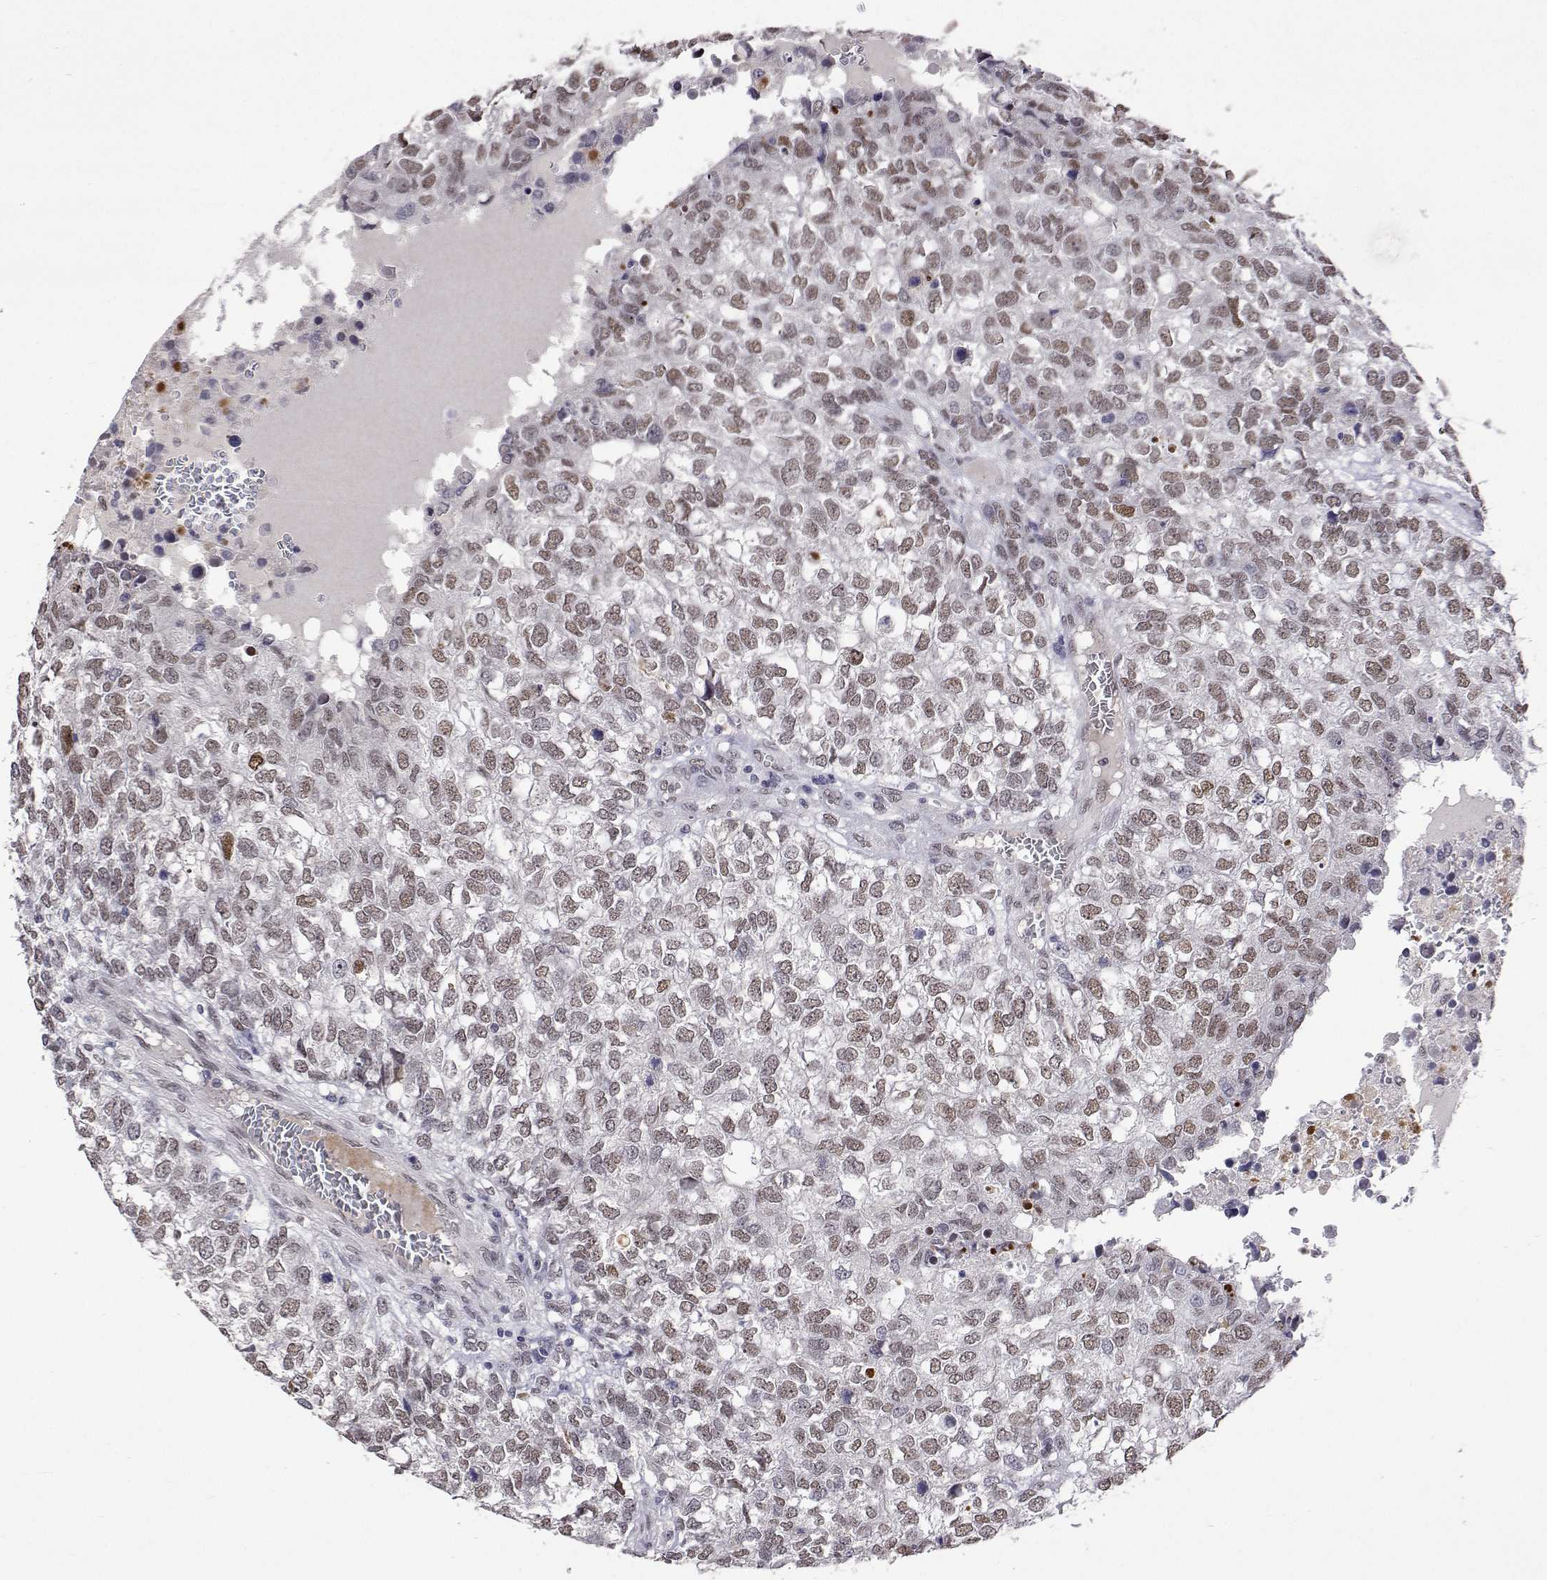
{"staining": {"intensity": "moderate", "quantity": ">75%", "location": "nuclear"}, "tissue": "breast cancer", "cell_type": "Tumor cells", "image_type": "cancer", "snomed": [{"axis": "morphology", "description": "Duct carcinoma"}, {"axis": "topography", "description": "Breast"}], "caption": "This photomicrograph shows IHC staining of breast cancer, with medium moderate nuclear staining in about >75% of tumor cells.", "gene": "HNRNPA0", "patient": {"sex": "female", "age": 30}}